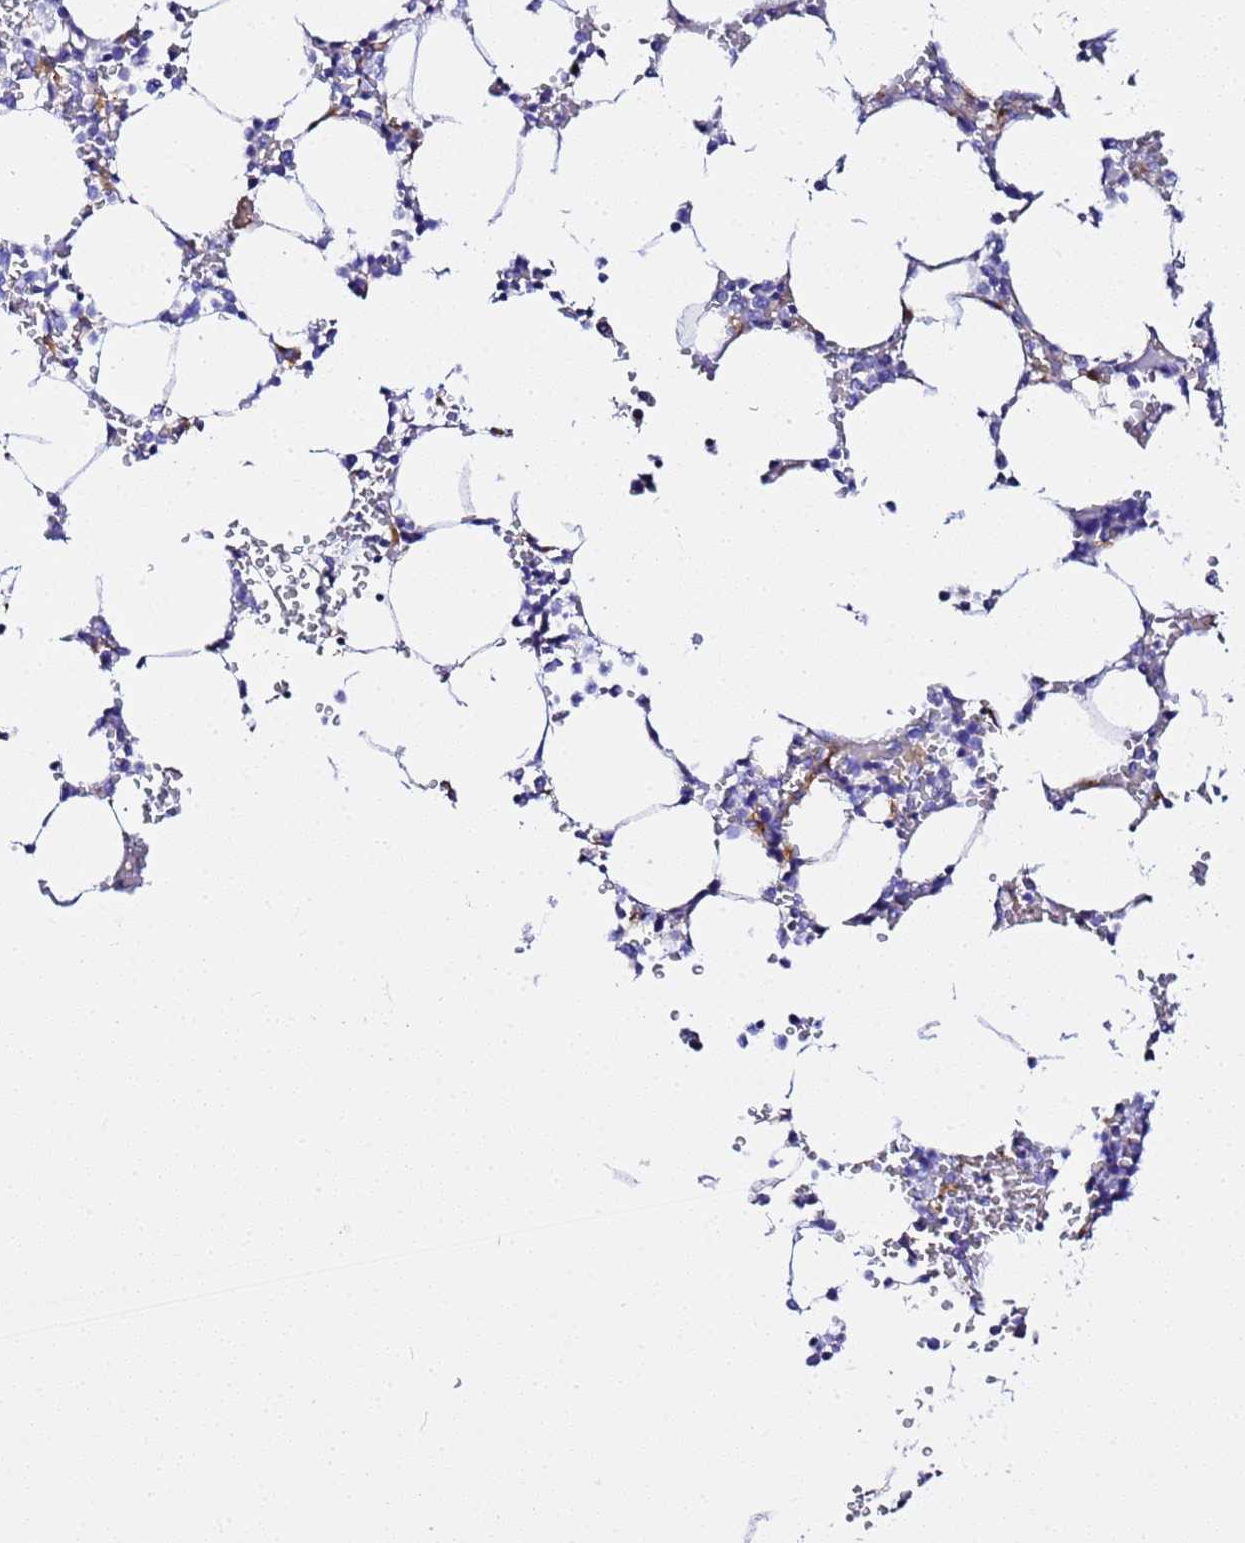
{"staining": {"intensity": "strong", "quantity": "<25%", "location": "cytoplasmic/membranous"}, "tissue": "bone marrow", "cell_type": "Hematopoietic cells", "image_type": "normal", "snomed": [{"axis": "morphology", "description": "Normal tissue, NOS"}, {"axis": "topography", "description": "Bone marrow"}], "caption": "A micrograph of bone marrow stained for a protein shows strong cytoplasmic/membranous brown staining in hematopoietic cells. The staining is performed using DAB (3,3'-diaminobenzidine) brown chromogen to label protein expression. The nuclei are counter-stained blue using hematoxylin.", "gene": "VTI1B", "patient": {"sex": "male", "age": 64}}